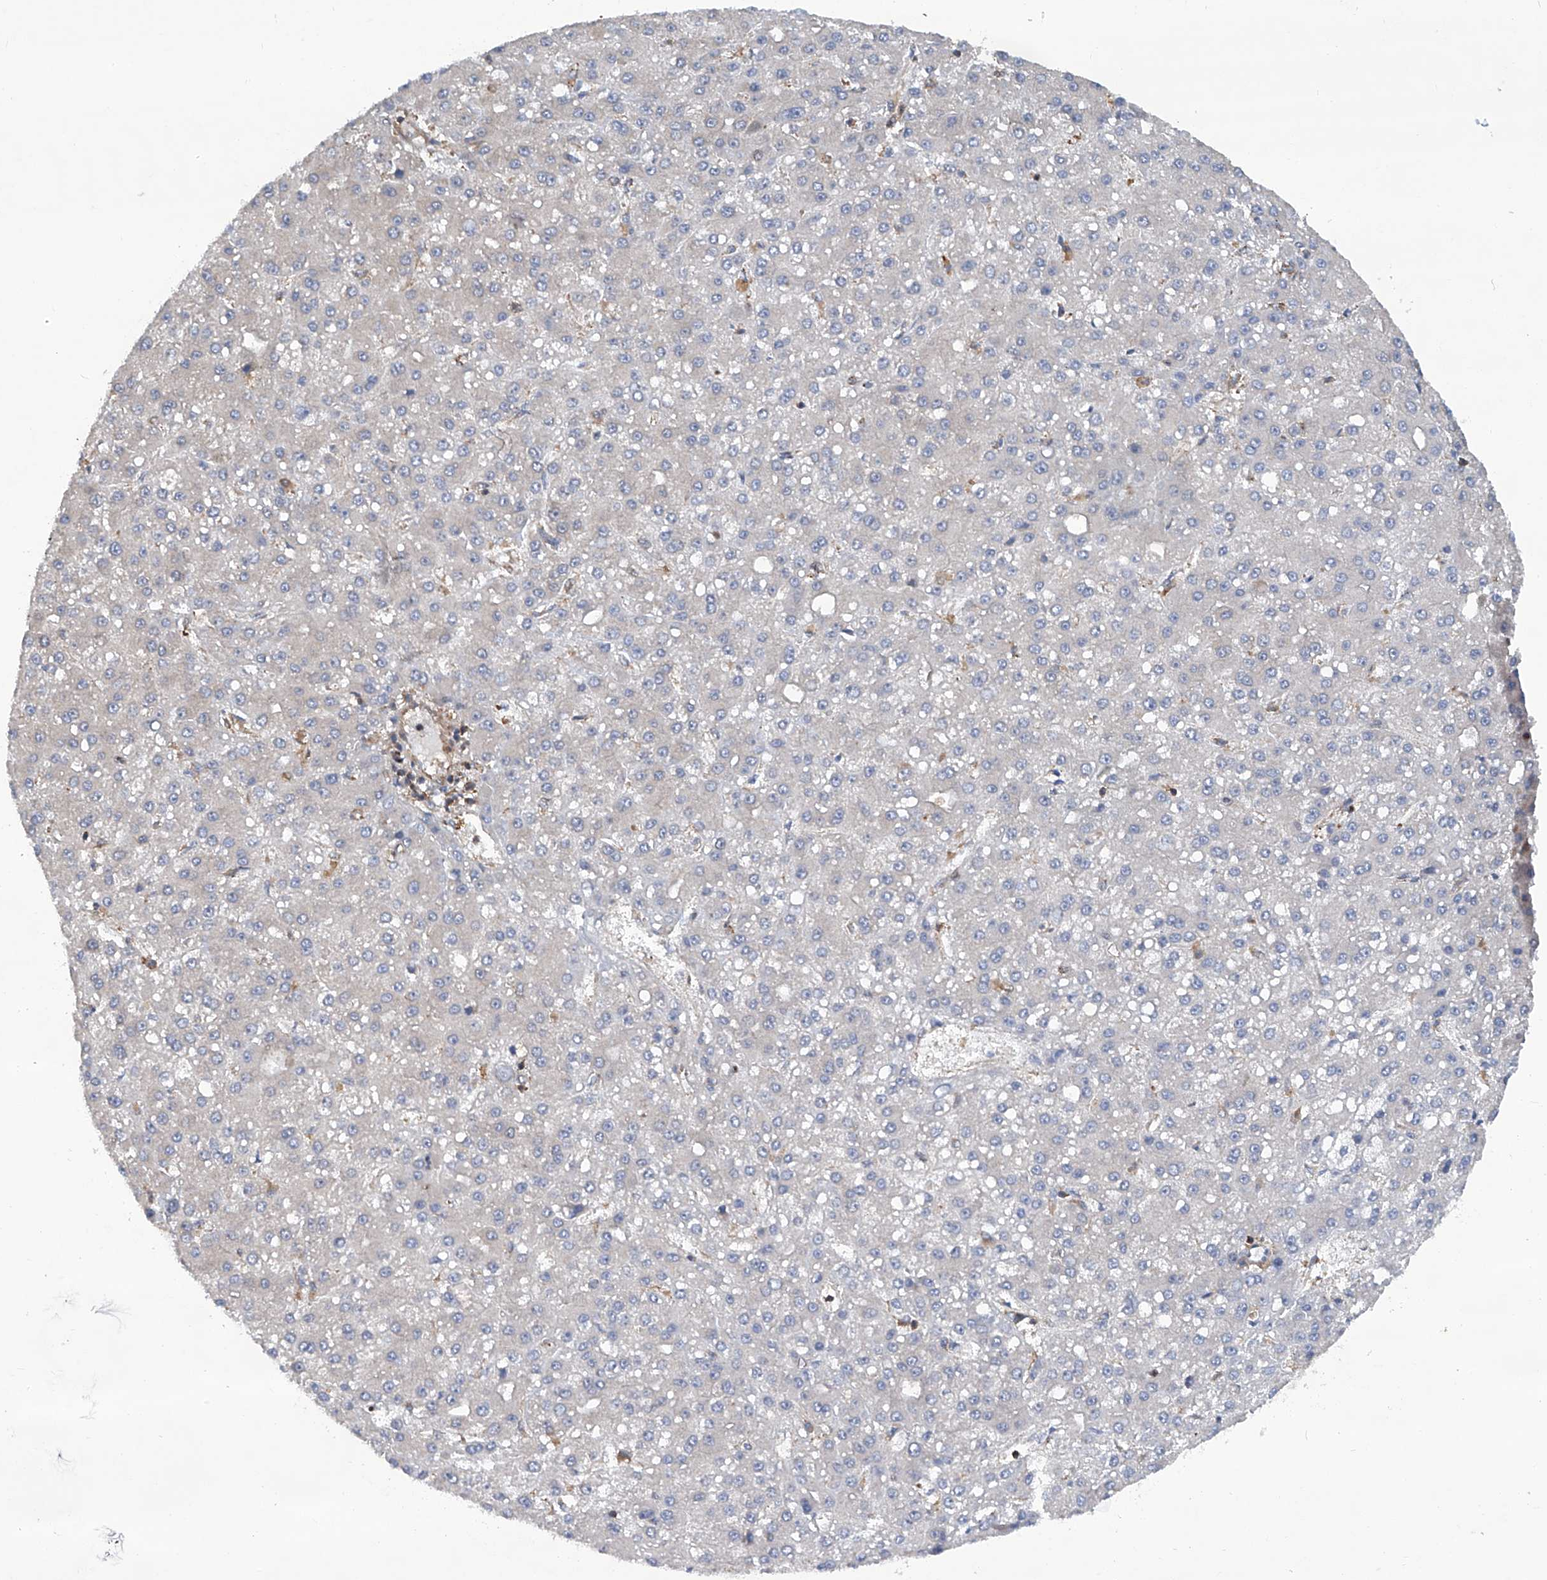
{"staining": {"intensity": "negative", "quantity": "none", "location": "none"}, "tissue": "liver cancer", "cell_type": "Tumor cells", "image_type": "cancer", "snomed": [{"axis": "morphology", "description": "Carcinoma, Hepatocellular, NOS"}, {"axis": "topography", "description": "Liver"}], "caption": "Immunohistochemical staining of liver hepatocellular carcinoma reveals no significant positivity in tumor cells.", "gene": "SMAP1", "patient": {"sex": "male", "age": 67}}